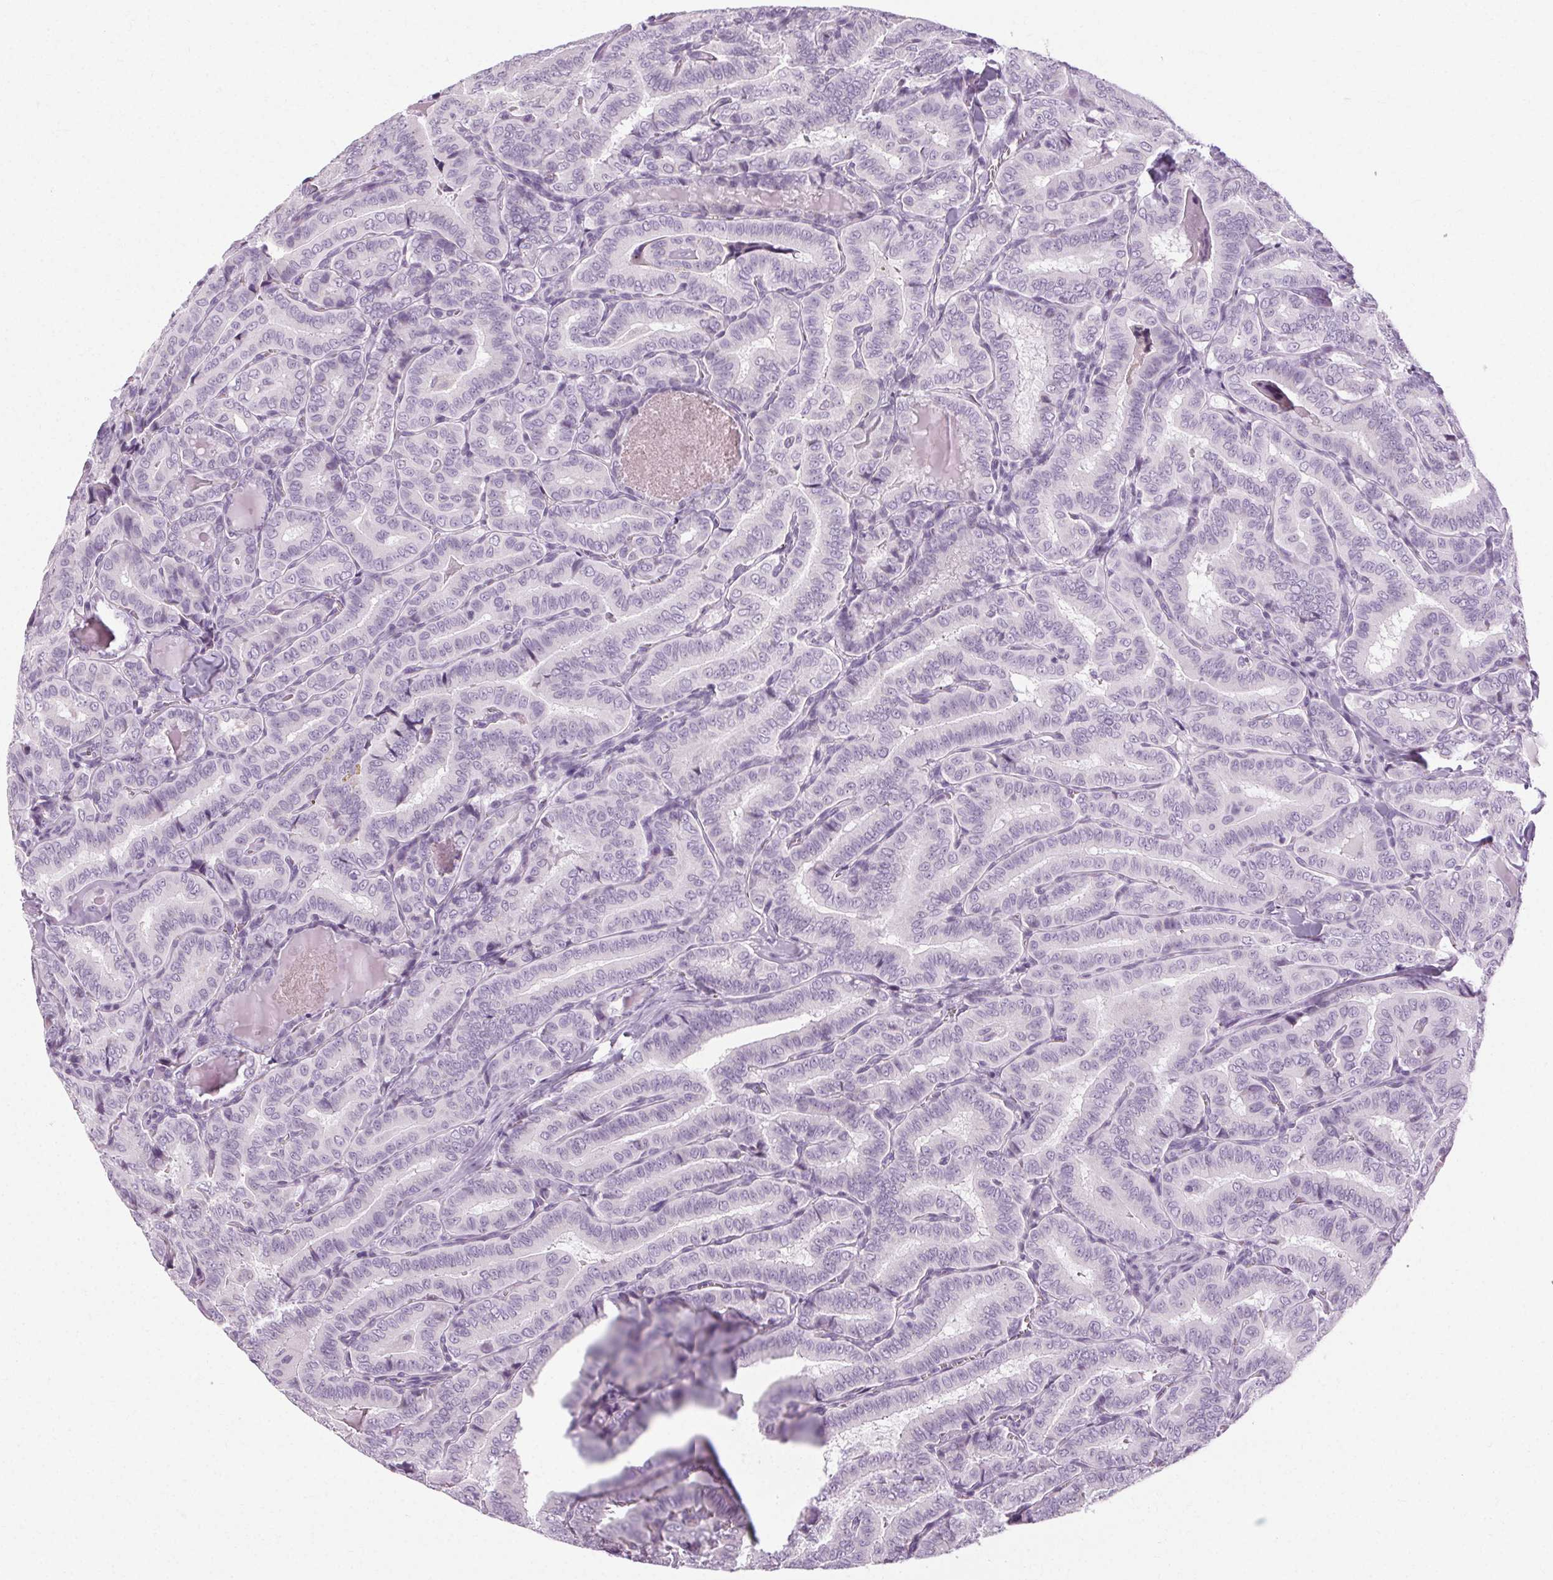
{"staining": {"intensity": "negative", "quantity": "none", "location": "none"}, "tissue": "thyroid cancer", "cell_type": "Tumor cells", "image_type": "cancer", "snomed": [{"axis": "morphology", "description": "Papillary adenocarcinoma, NOS"}, {"axis": "morphology", "description": "Papillary adenoma metastatic"}, {"axis": "topography", "description": "Thyroid gland"}], "caption": "Tumor cells show no significant expression in thyroid cancer (papillary adenocarcinoma).", "gene": "POMC", "patient": {"sex": "female", "age": 50}}